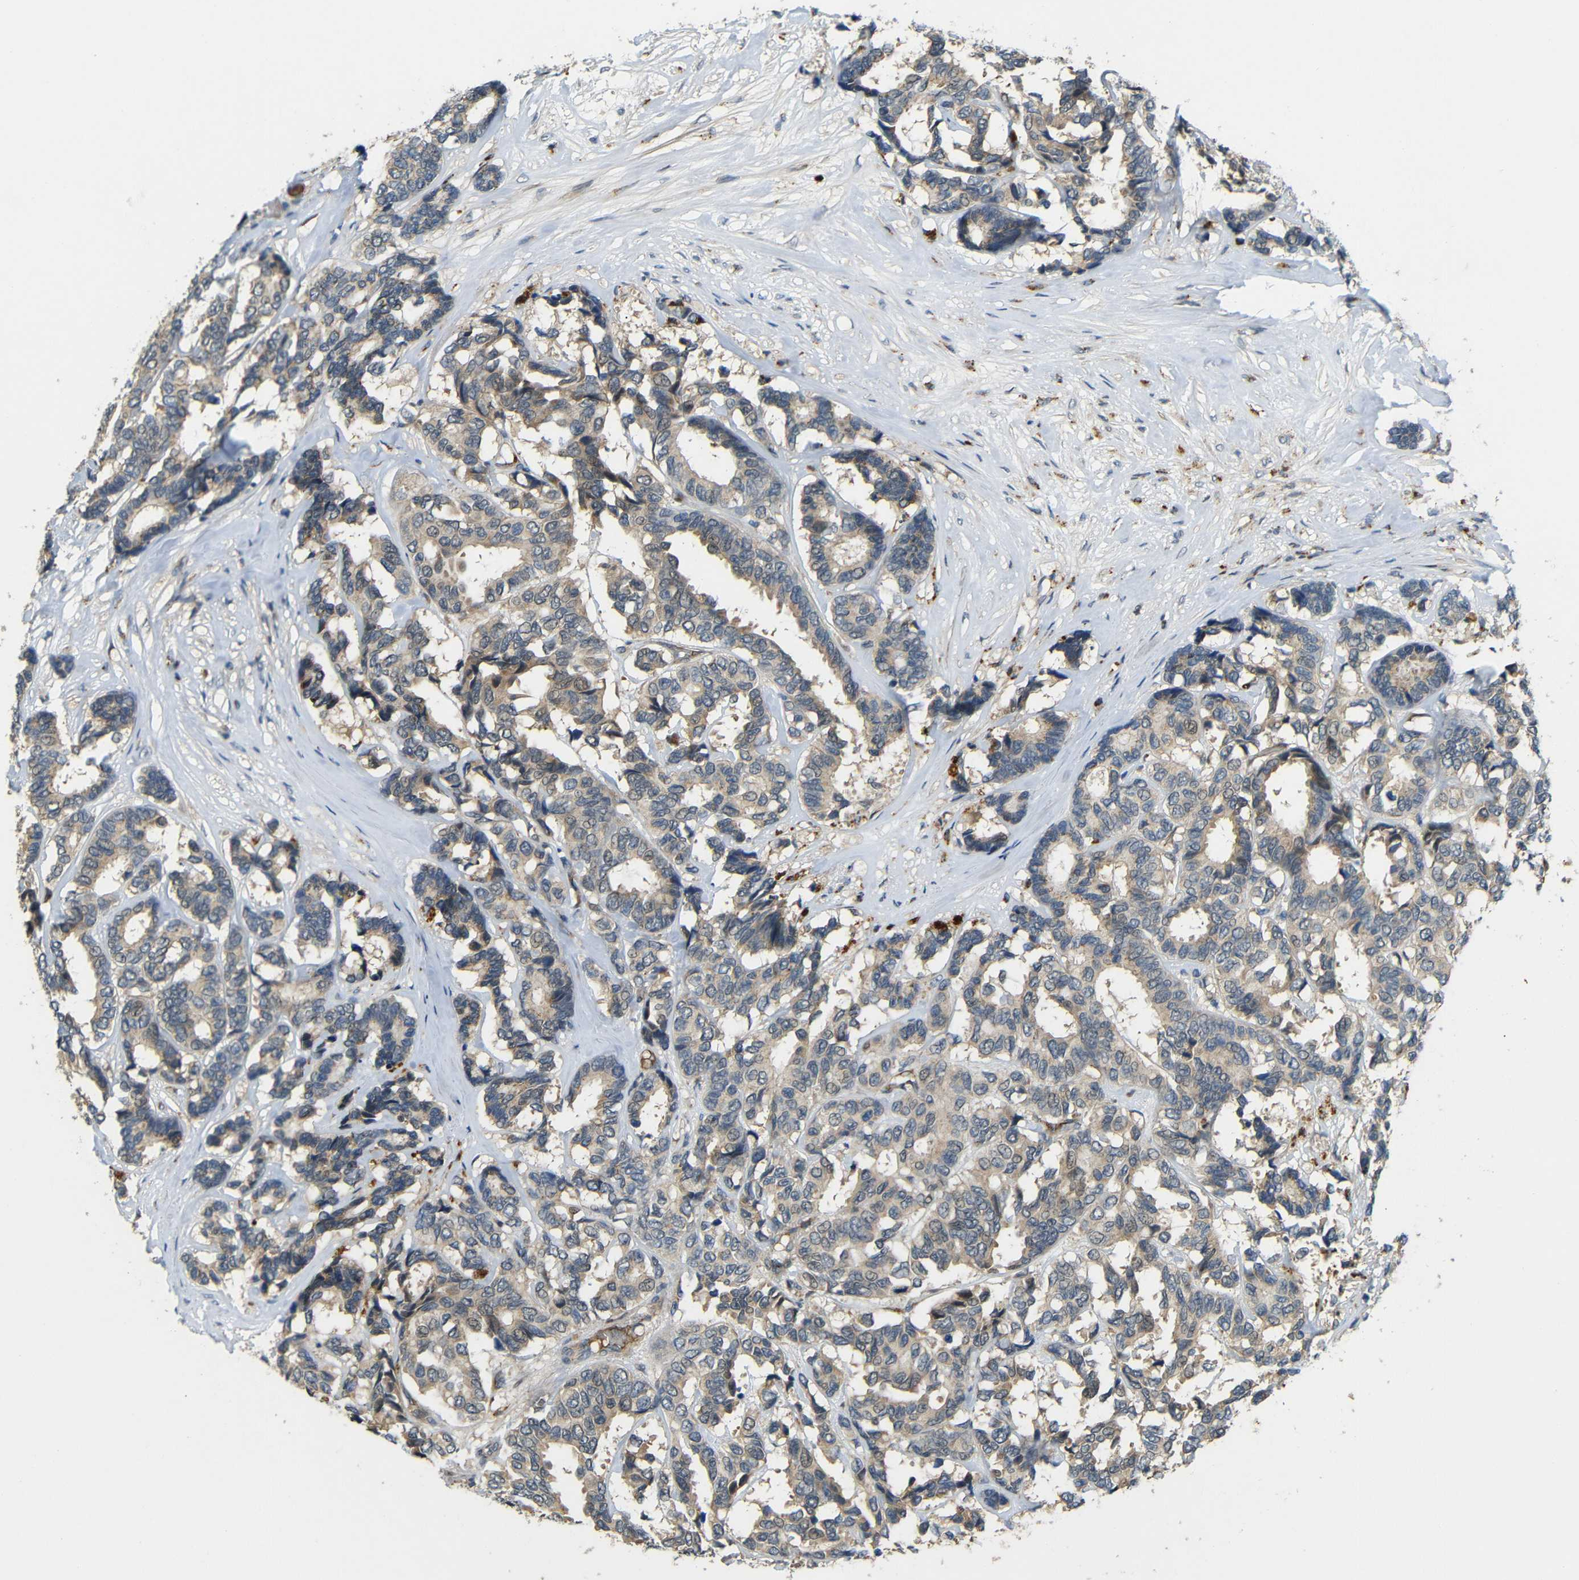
{"staining": {"intensity": "weak", "quantity": ">75%", "location": "cytoplasmic/membranous"}, "tissue": "breast cancer", "cell_type": "Tumor cells", "image_type": "cancer", "snomed": [{"axis": "morphology", "description": "Duct carcinoma"}, {"axis": "topography", "description": "Breast"}], "caption": "Protein positivity by immunohistochemistry exhibits weak cytoplasmic/membranous positivity in about >75% of tumor cells in invasive ductal carcinoma (breast).", "gene": "ATP7A", "patient": {"sex": "female", "age": 87}}